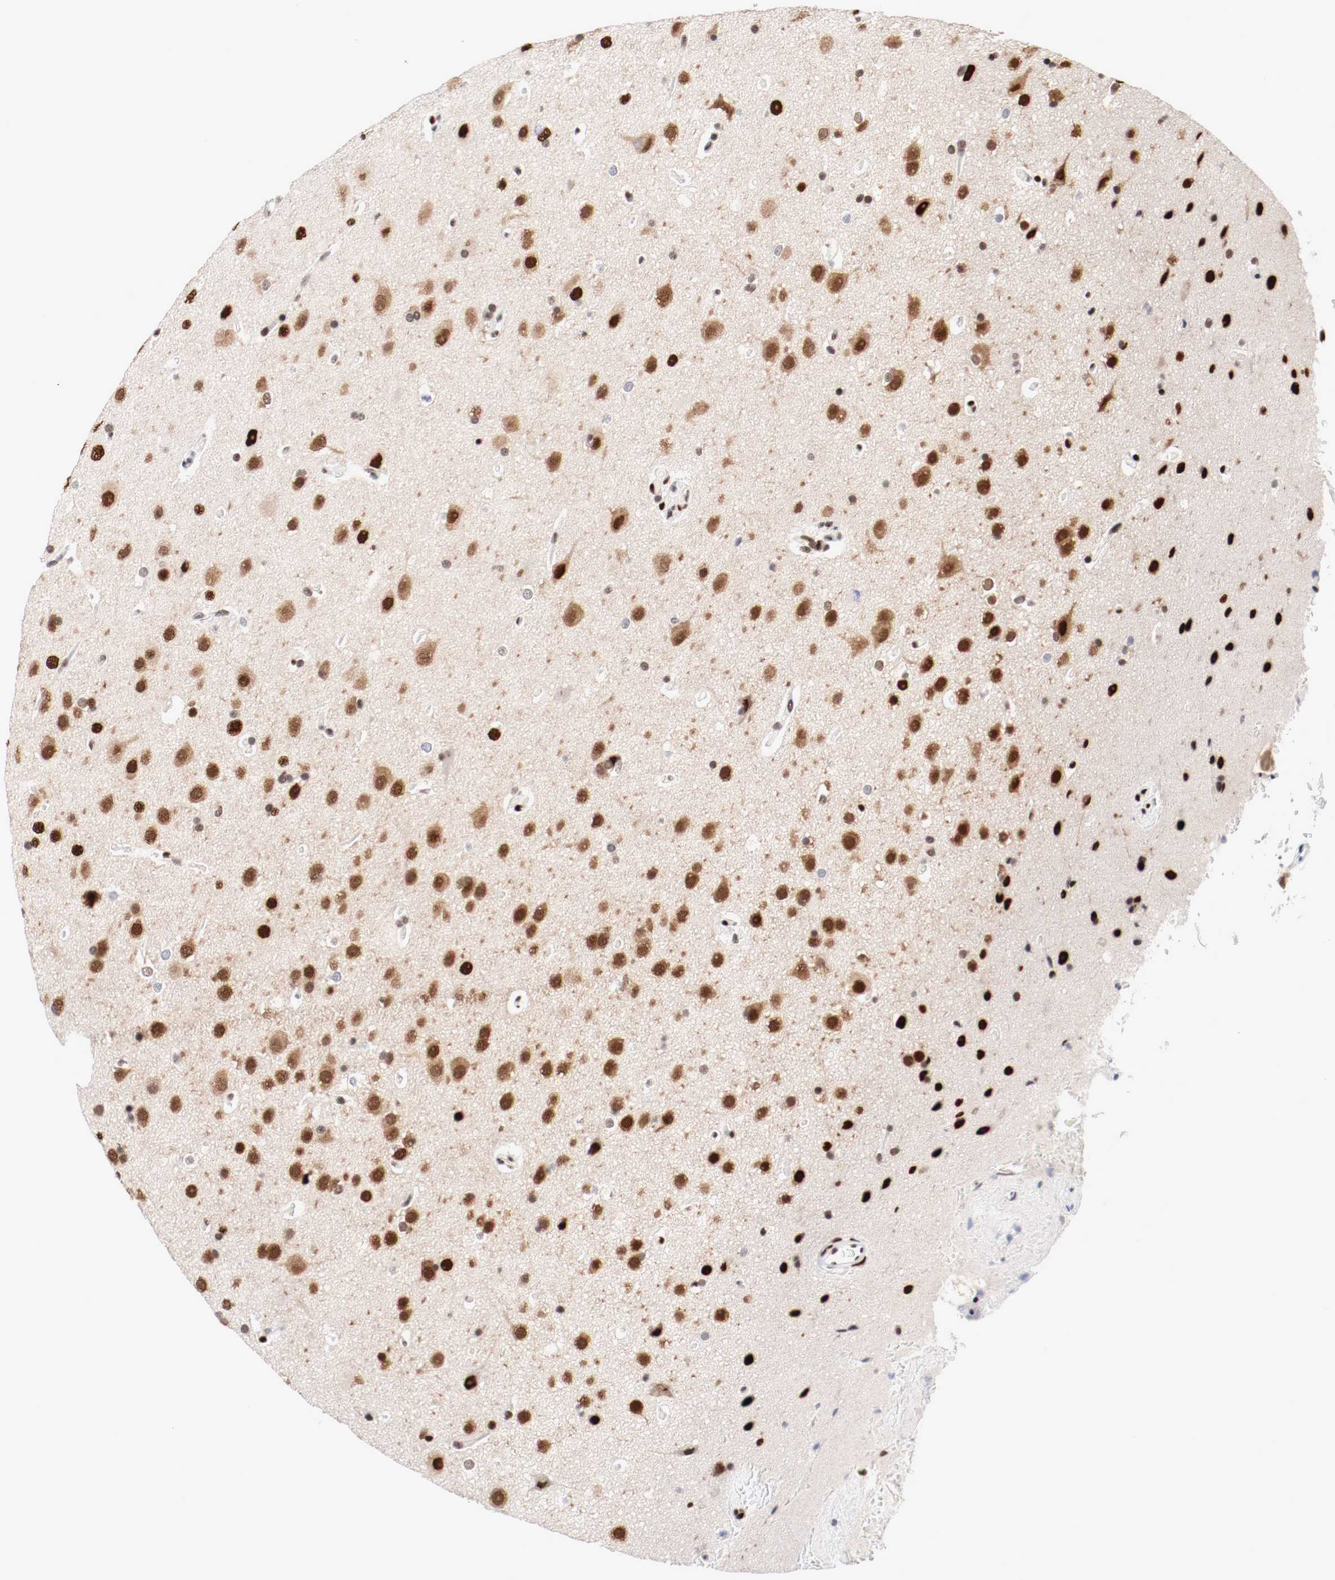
{"staining": {"intensity": "strong", "quantity": ">75%", "location": "nuclear"}, "tissue": "glioma", "cell_type": "Tumor cells", "image_type": "cancer", "snomed": [{"axis": "morphology", "description": "Glioma, malignant, Low grade"}, {"axis": "topography", "description": "Cerebral cortex"}], "caption": "The immunohistochemical stain shows strong nuclear staining in tumor cells of glioma tissue. Ihc stains the protein in brown and the nuclei are stained blue.", "gene": "MEF2D", "patient": {"sex": "female", "age": 47}}